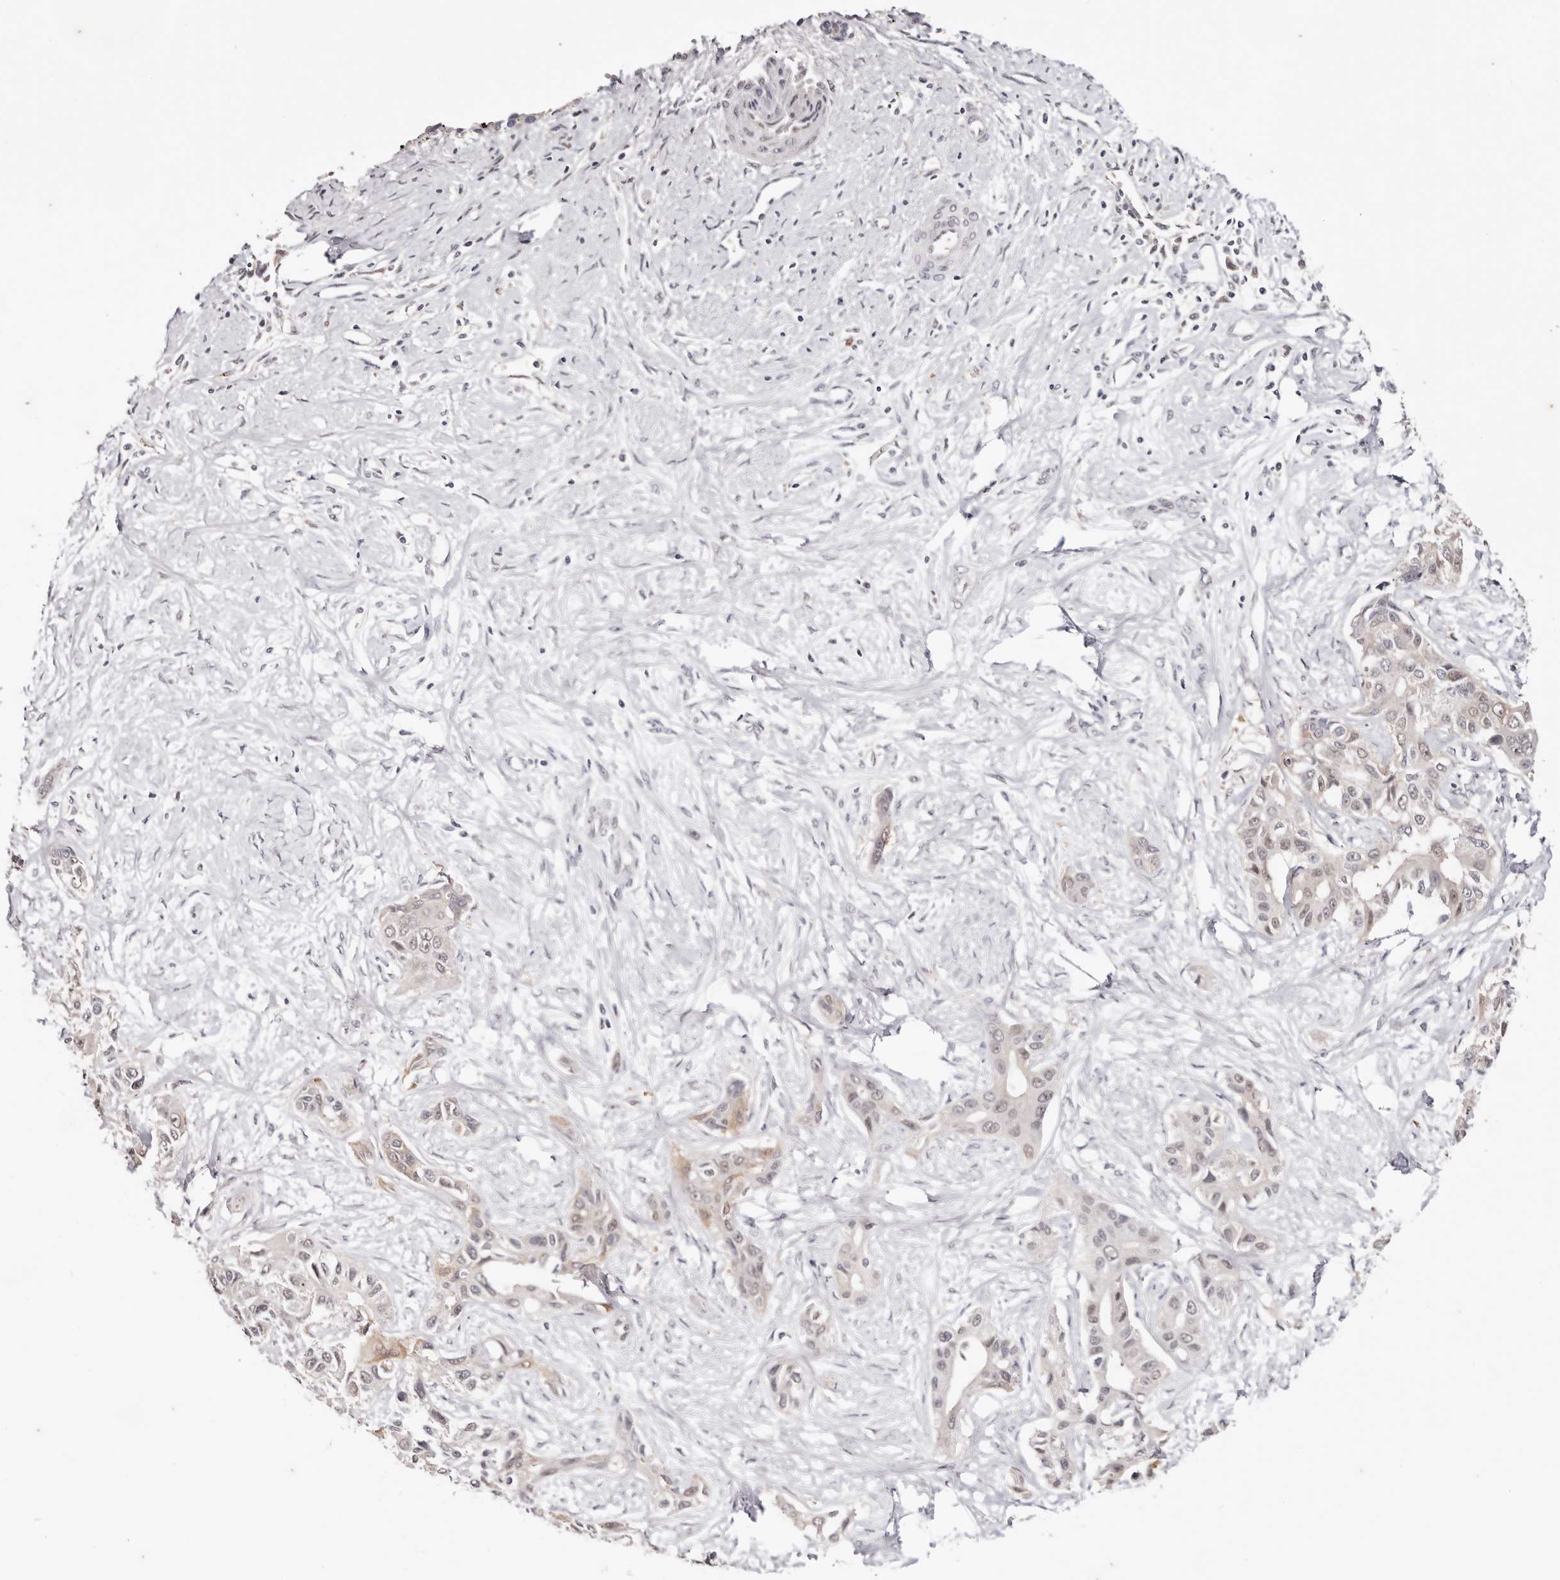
{"staining": {"intensity": "moderate", "quantity": "<25%", "location": "cytoplasmic/membranous,nuclear"}, "tissue": "liver cancer", "cell_type": "Tumor cells", "image_type": "cancer", "snomed": [{"axis": "morphology", "description": "Cholangiocarcinoma"}, {"axis": "topography", "description": "Liver"}], "caption": "This photomicrograph shows liver cancer (cholangiocarcinoma) stained with immunohistochemistry (IHC) to label a protein in brown. The cytoplasmic/membranous and nuclear of tumor cells show moderate positivity for the protein. Nuclei are counter-stained blue.", "gene": "TYW3", "patient": {"sex": "male", "age": 59}}